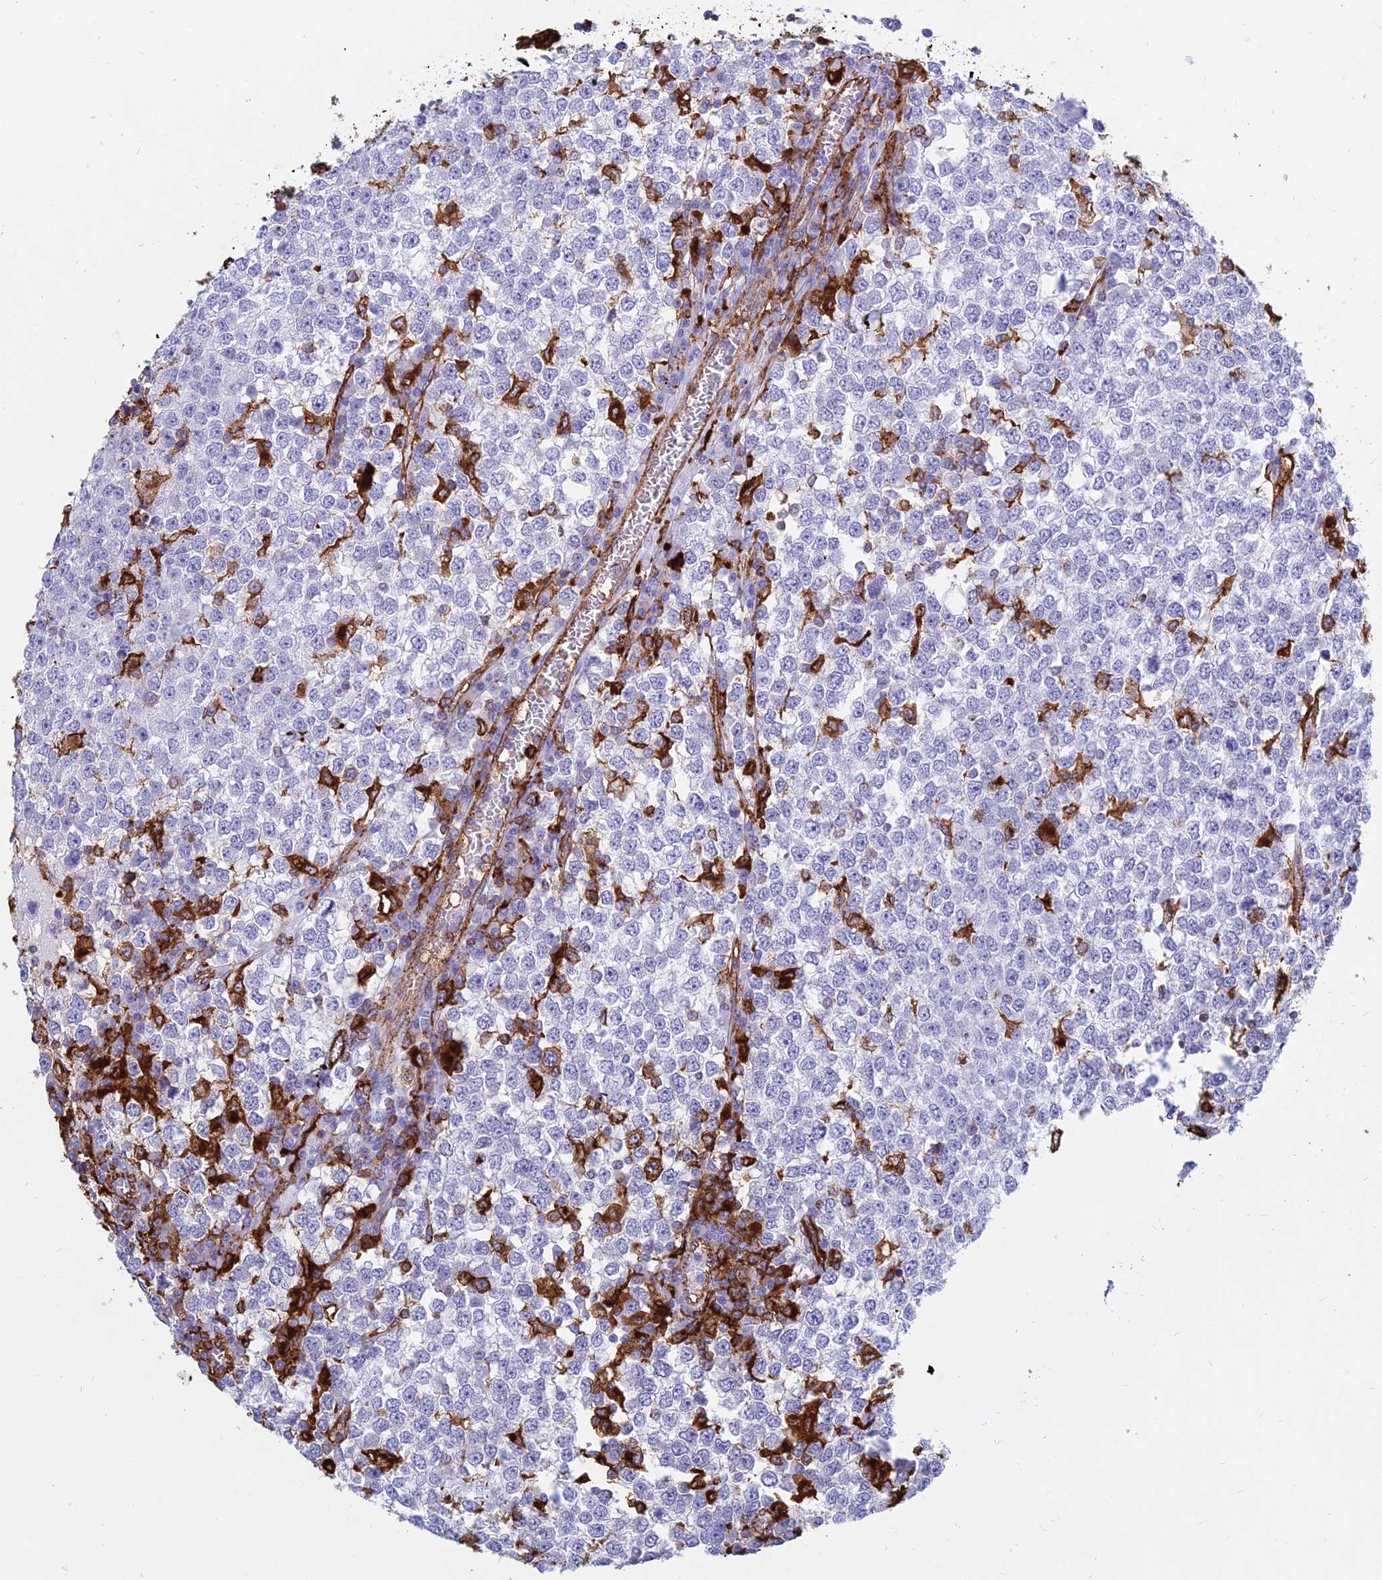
{"staining": {"intensity": "negative", "quantity": "none", "location": "none"}, "tissue": "testis cancer", "cell_type": "Tumor cells", "image_type": "cancer", "snomed": [{"axis": "morphology", "description": "Seminoma, NOS"}, {"axis": "topography", "description": "Testis"}], "caption": "Immunohistochemistry of testis seminoma demonstrates no staining in tumor cells.", "gene": "HLA-DRB1", "patient": {"sex": "male", "age": 65}}